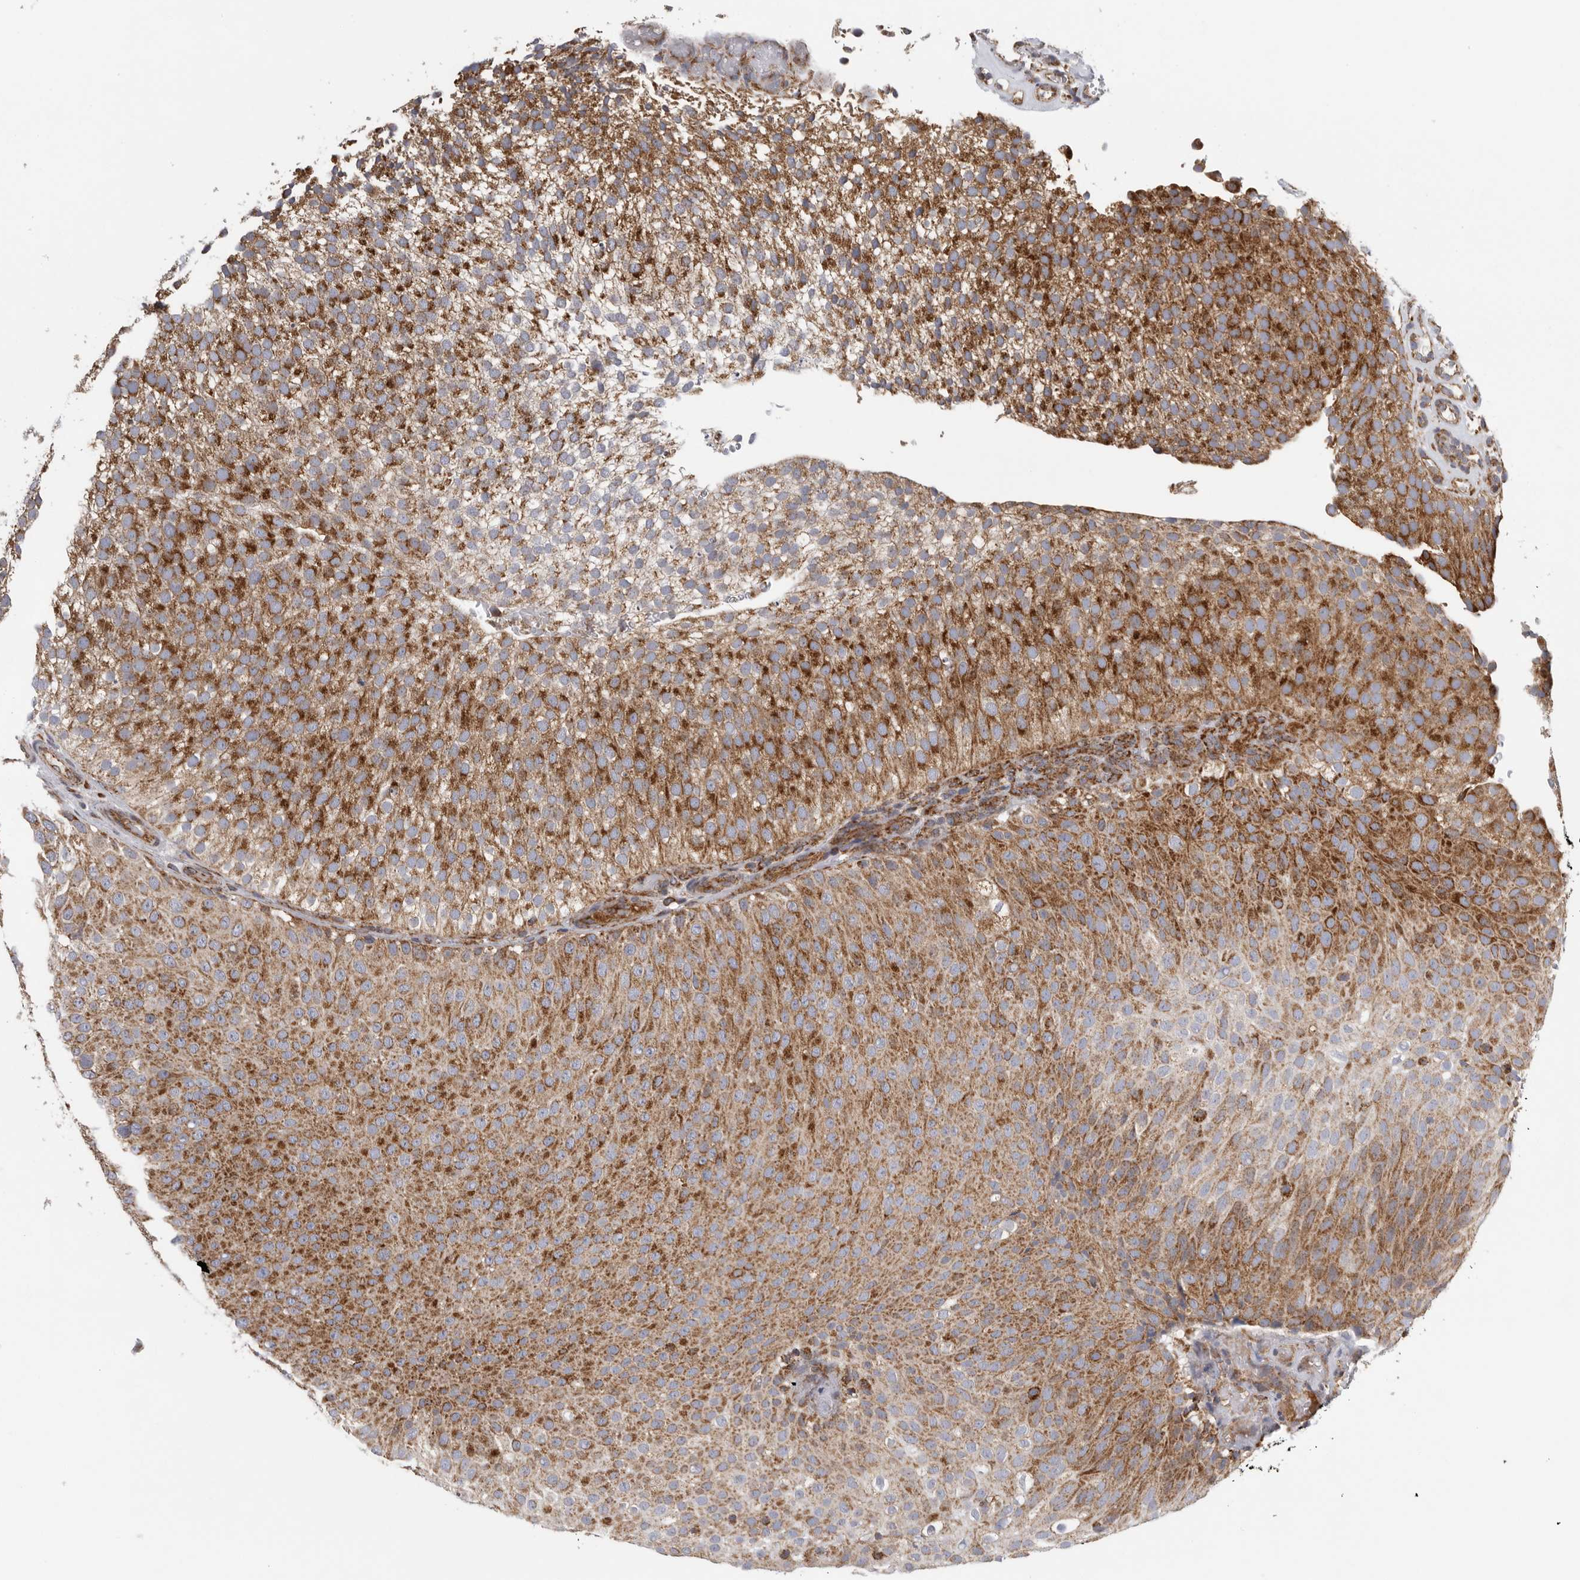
{"staining": {"intensity": "strong", "quantity": ">75%", "location": "cytoplasmic/membranous"}, "tissue": "urothelial cancer", "cell_type": "Tumor cells", "image_type": "cancer", "snomed": [{"axis": "morphology", "description": "Urothelial carcinoma, Low grade"}, {"axis": "topography", "description": "Urinary bladder"}], "caption": "Immunohistochemistry histopathology image of human urothelial cancer stained for a protein (brown), which shows high levels of strong cytoplasmic/membranous expression in about >75% of tumor cells.", "gene": "FKBP8", "patient": {"sex": "male", "age": 78}}